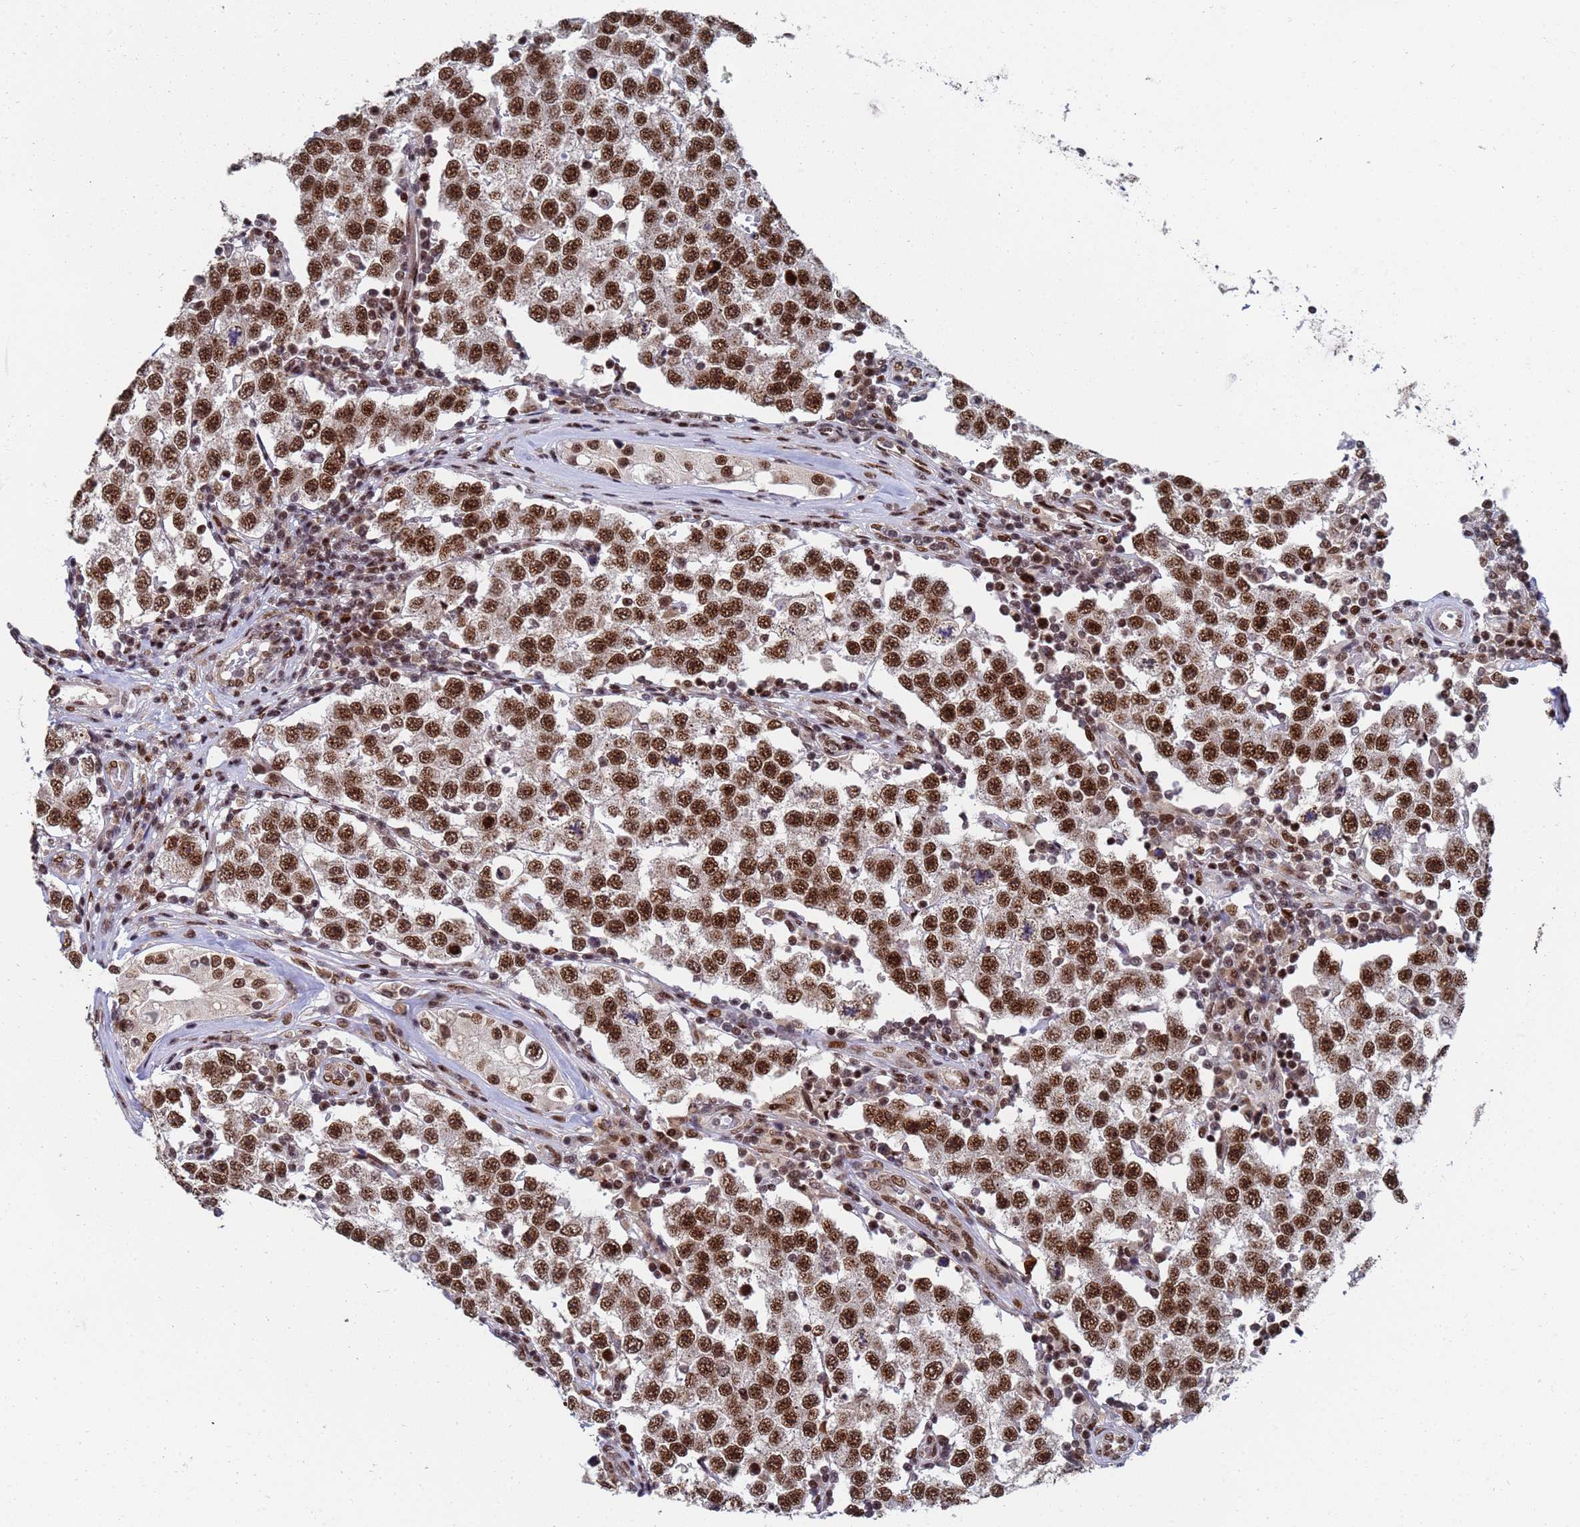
{"staining": {"intensity": "strong", "quantity": ">75%", "location": "nuclear"}, "tissue": "testis cancer", "cell_type": "Tumor cells", "image_type": "cancer", "snomed": [{"axis": "morphology", "description": "Seminoma, NOS"}, {"axis": "topography", "description": "Testis"}], "caption": "Immunohistochemistry (IHC) photomicrograph of testis cancer stained for a protein (brown), which displays high levels of strong nuclear staining in about >75% of tumor cells.", "gene": "AP5Z1", "patient": {"sex": "male", "age": 34}}